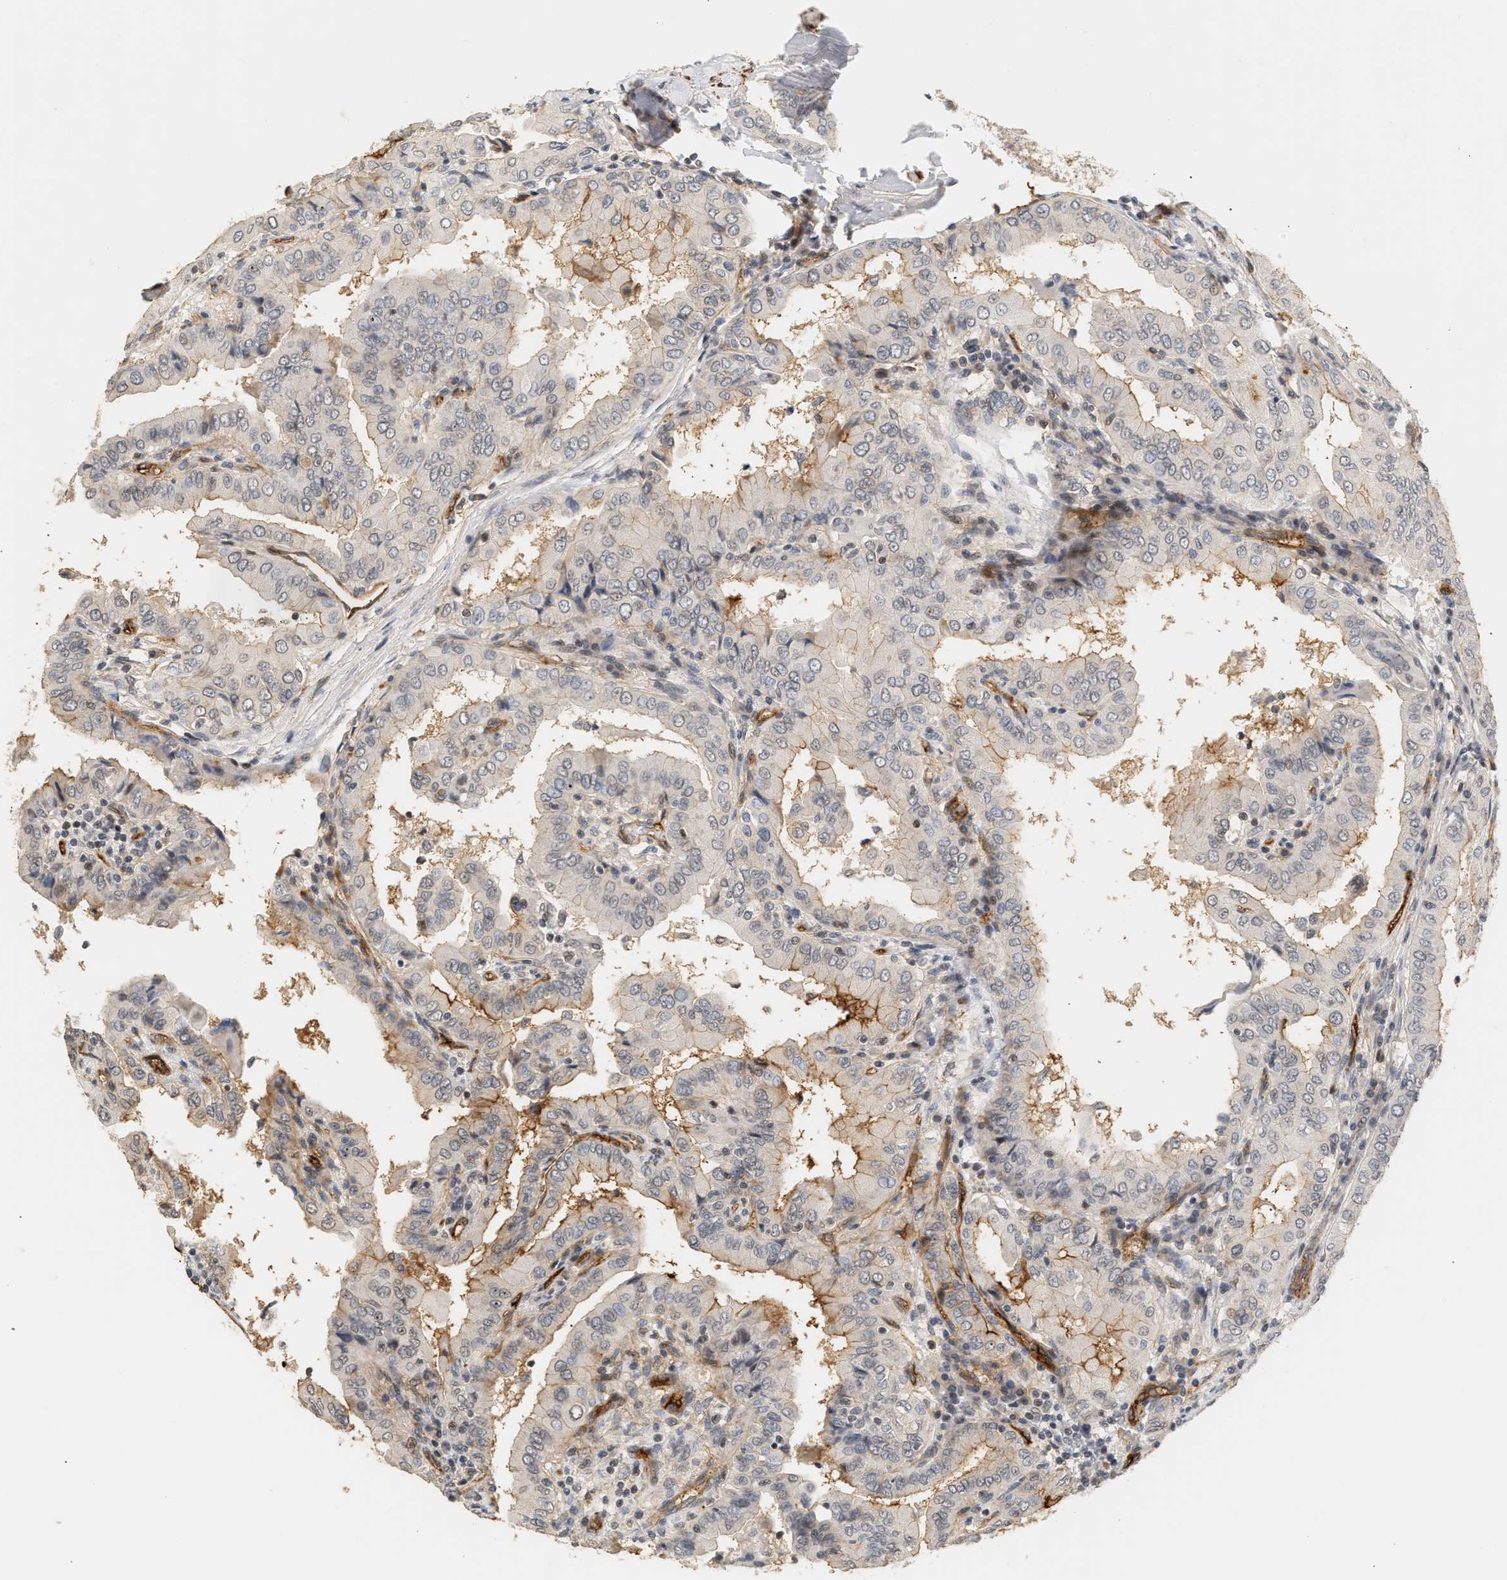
{"staining": {"intensity": "negative", "quantity": "none", "location": "none"}, "tissue": "thyroid cancer", "cell_type": "Tumor cells", "image_type": "cancer", "snomed": [{"axis": "morphology", "description": "Papillary adenocarcinoma, NOS"}, {"axis": "topography", "description": "Thyroid gland"}], "caption": "High power microscopy image of an immunohistochemistry (IHC) photomicrograph of thyroid papillary adenocarcinoma, revealing no significant positivity in tumor cells. Nuclei are stained in blue.", "gene": "PLXND1", "patient": {"sex": "male", "age": 33}}